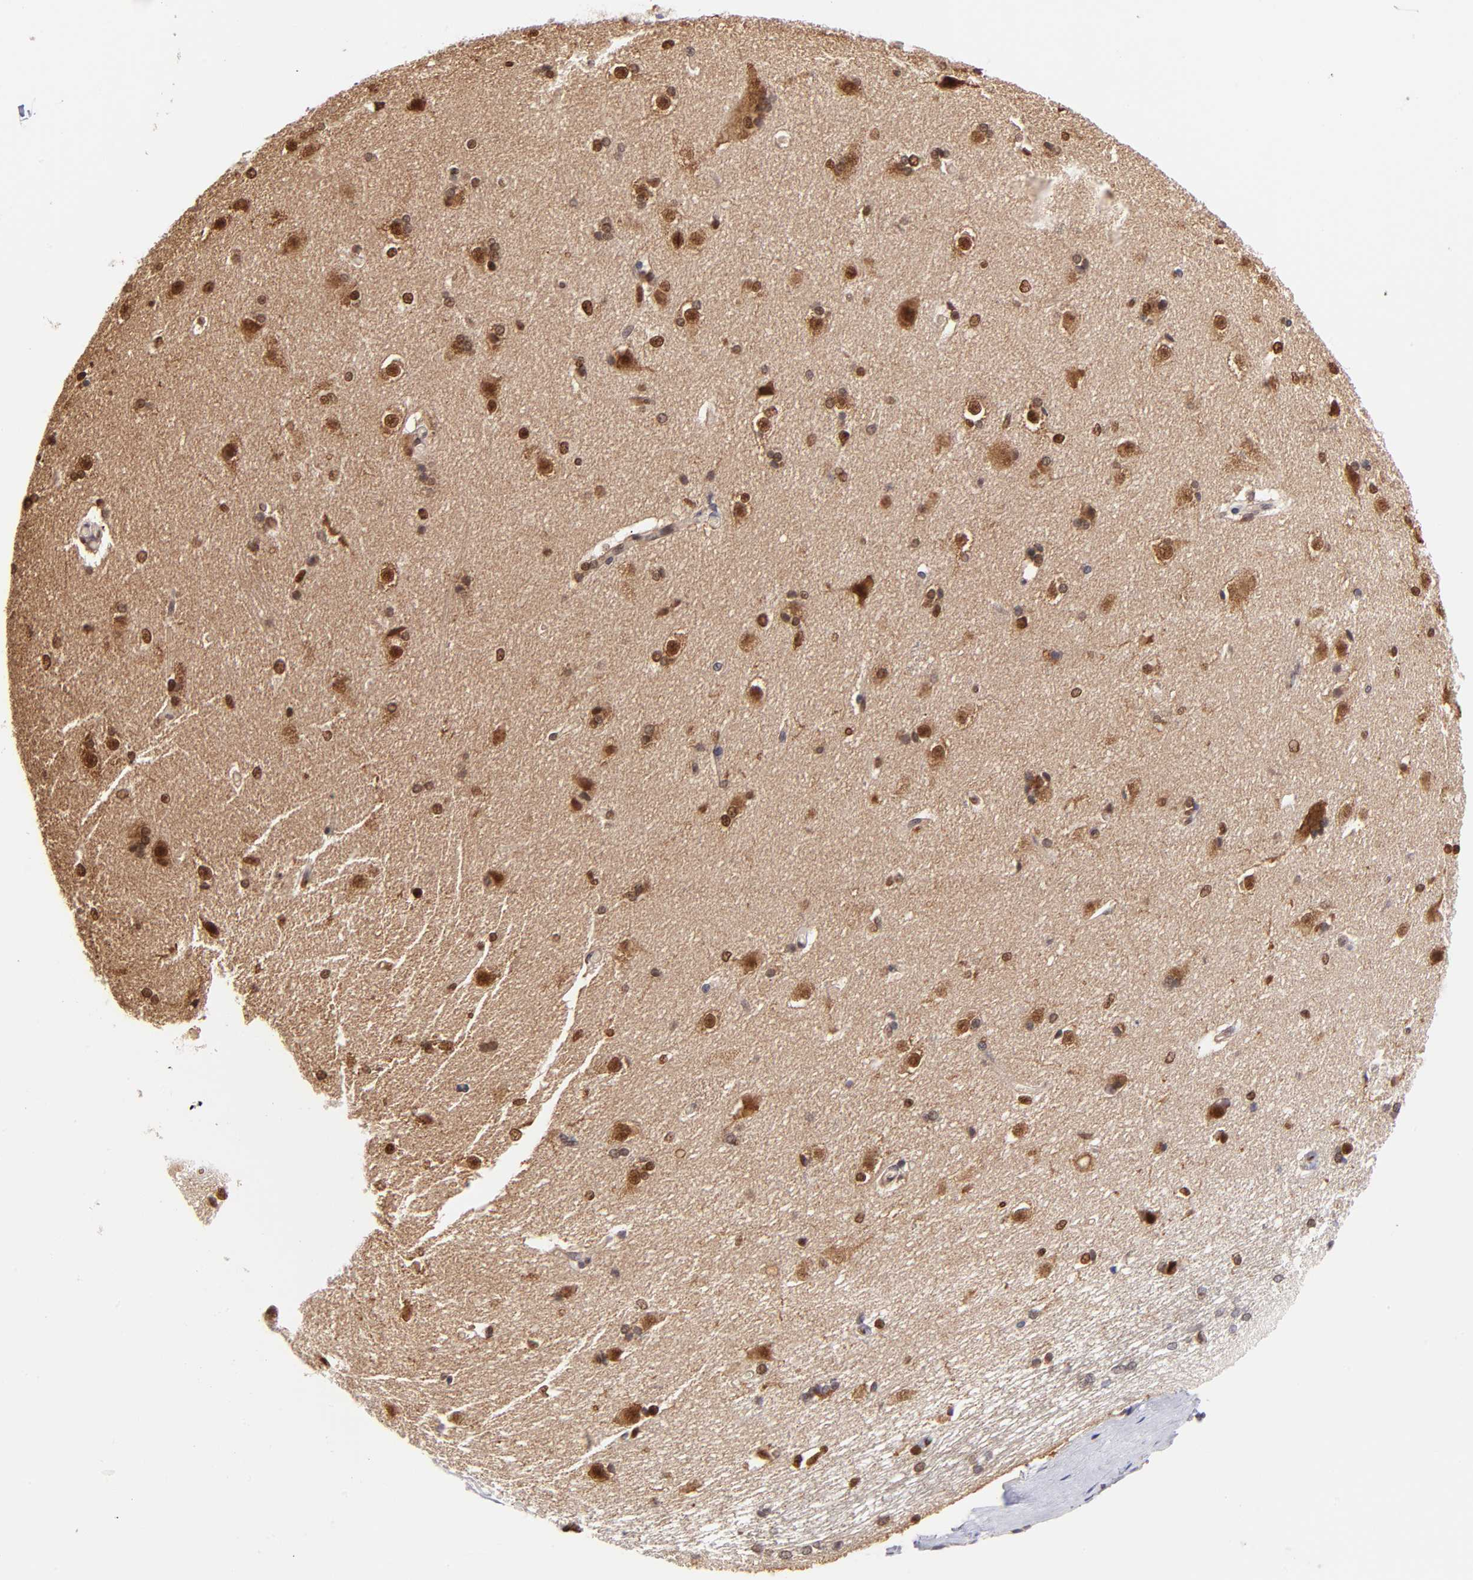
{"staining": {"intensity": "moderate", "quantity": ">75%", "location": "cytoplasmic/membranous,nuclear"}, "tissue": "caudate", "cell_type": "Glial cells", "image_type": "normal", "snomed": [{"axis": "morphology", "description": "Normal tissue, NOS"}, {"axis": "topography", "description": "Lateral ventricle wall"}], "caption": "Immunohistochemistry (IHC) (DAB (3,3'-diaminobenzidine)) staining of normal caudate exhibits moderate cytoplasmic/membranous,nuclear protein expression in approximately >75% of glial cells. Nuclei are stained in blue.", "gene": "YWHAB", "patient": {"sex": "female", "age": 19}}